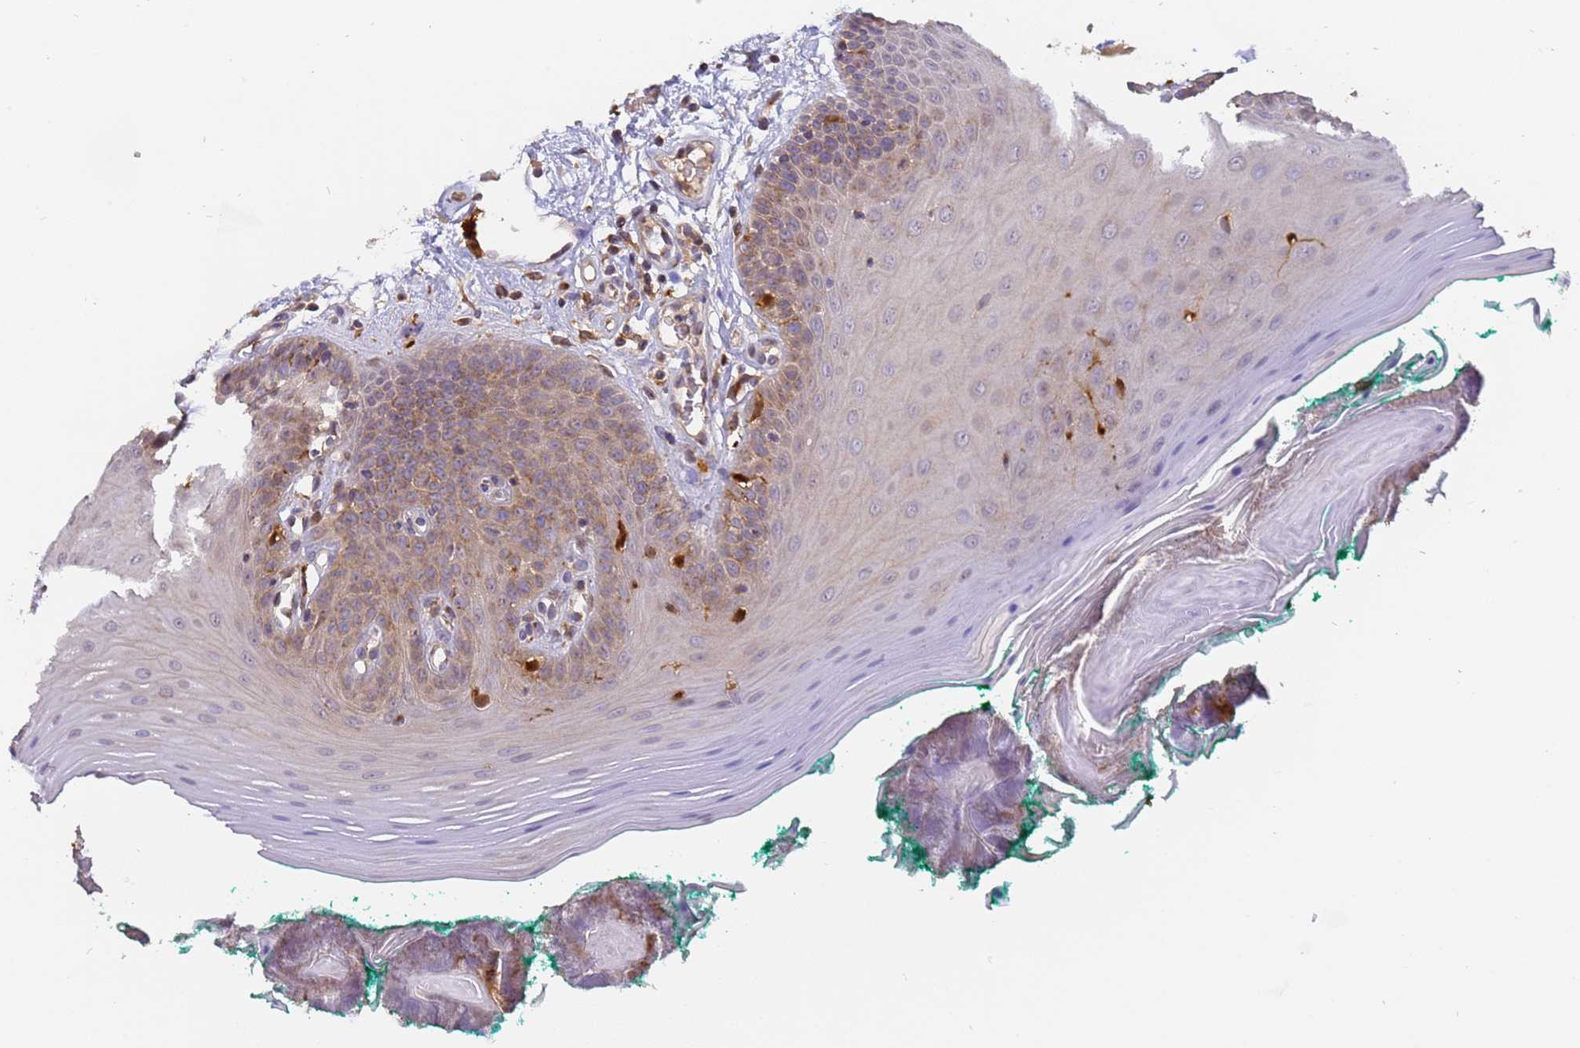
{"staining": {"intensity": "weak", "quantity": "25%-75%", "location": "cytoplasmic/membranous"}, "tissue": "oral mucosa", "cell_type": "Squamous epithelial cells", "image_type": "normal", "snomed": [{"axis": "morphology", "description": "Normal tissue, NOS"}, {"axis": "topography", "description": "Skeletal muscle"}, {"axis": "topography", "description": "Oral tissue"}], "caption": "Protein expression analysis of unremarkable human oral mucosa reveals weak cytoplasmic/membranous expression in about 25%-75% of squamous epithelial cells.", "gene": "M6PR", "patient": {"sex": "male", "age": 58}}